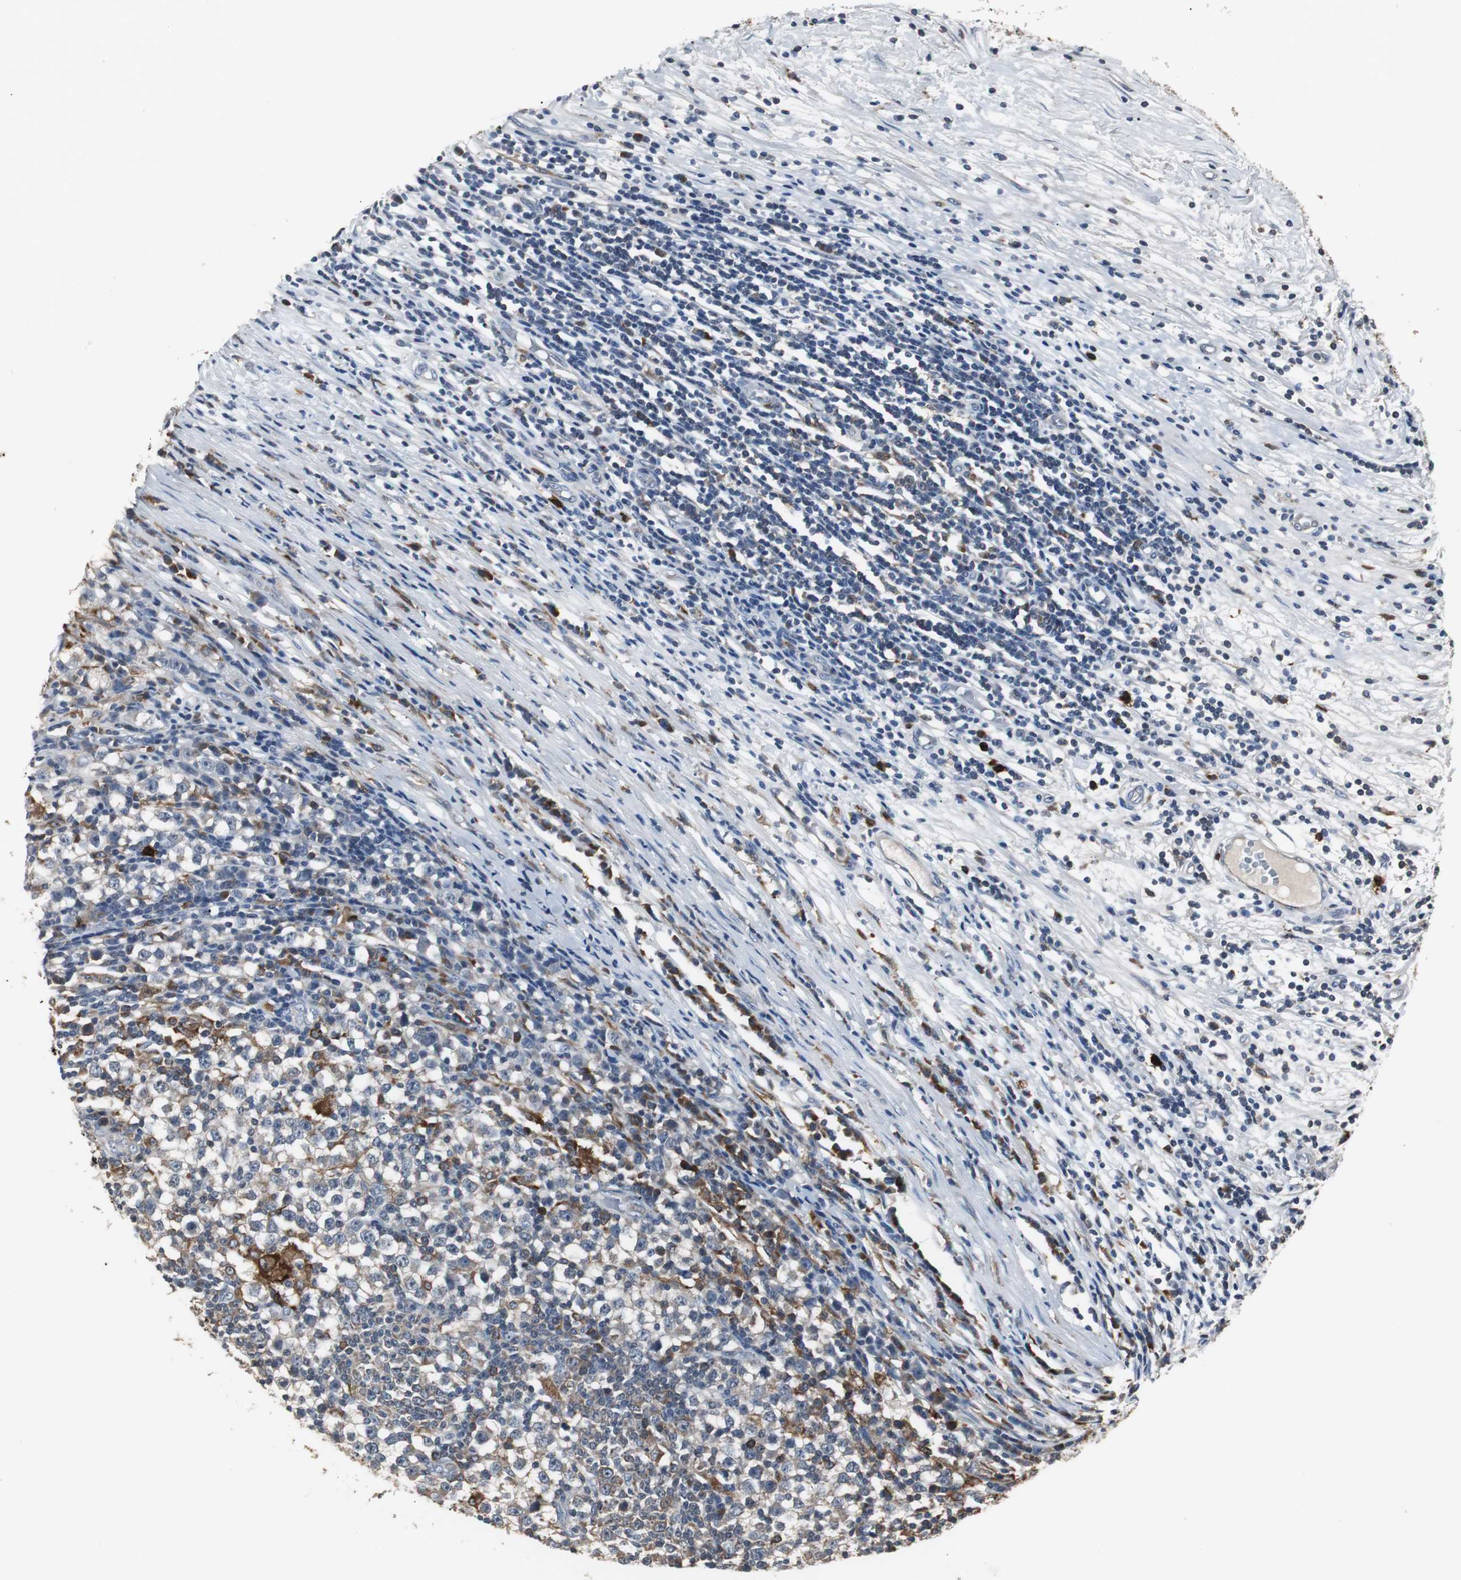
{"staining": {"intensity": "negative", "quantity": "none", "location": "none"}, "tissue": "testis cancer", "cell_type": "Tumor cells", "image_type": "cancer", "snomed": [{"axis": "morphology", "description": "Seminoma, NOS"}, {"axis": "topography", "description": "Testis"}], "caption": "The immunohistochemistry photomicrograph has no significant expression in tumor cells of seminoma (testis) tissue.", "gene": "NCF2", "patient": {"sex": "male", "age": 65}}